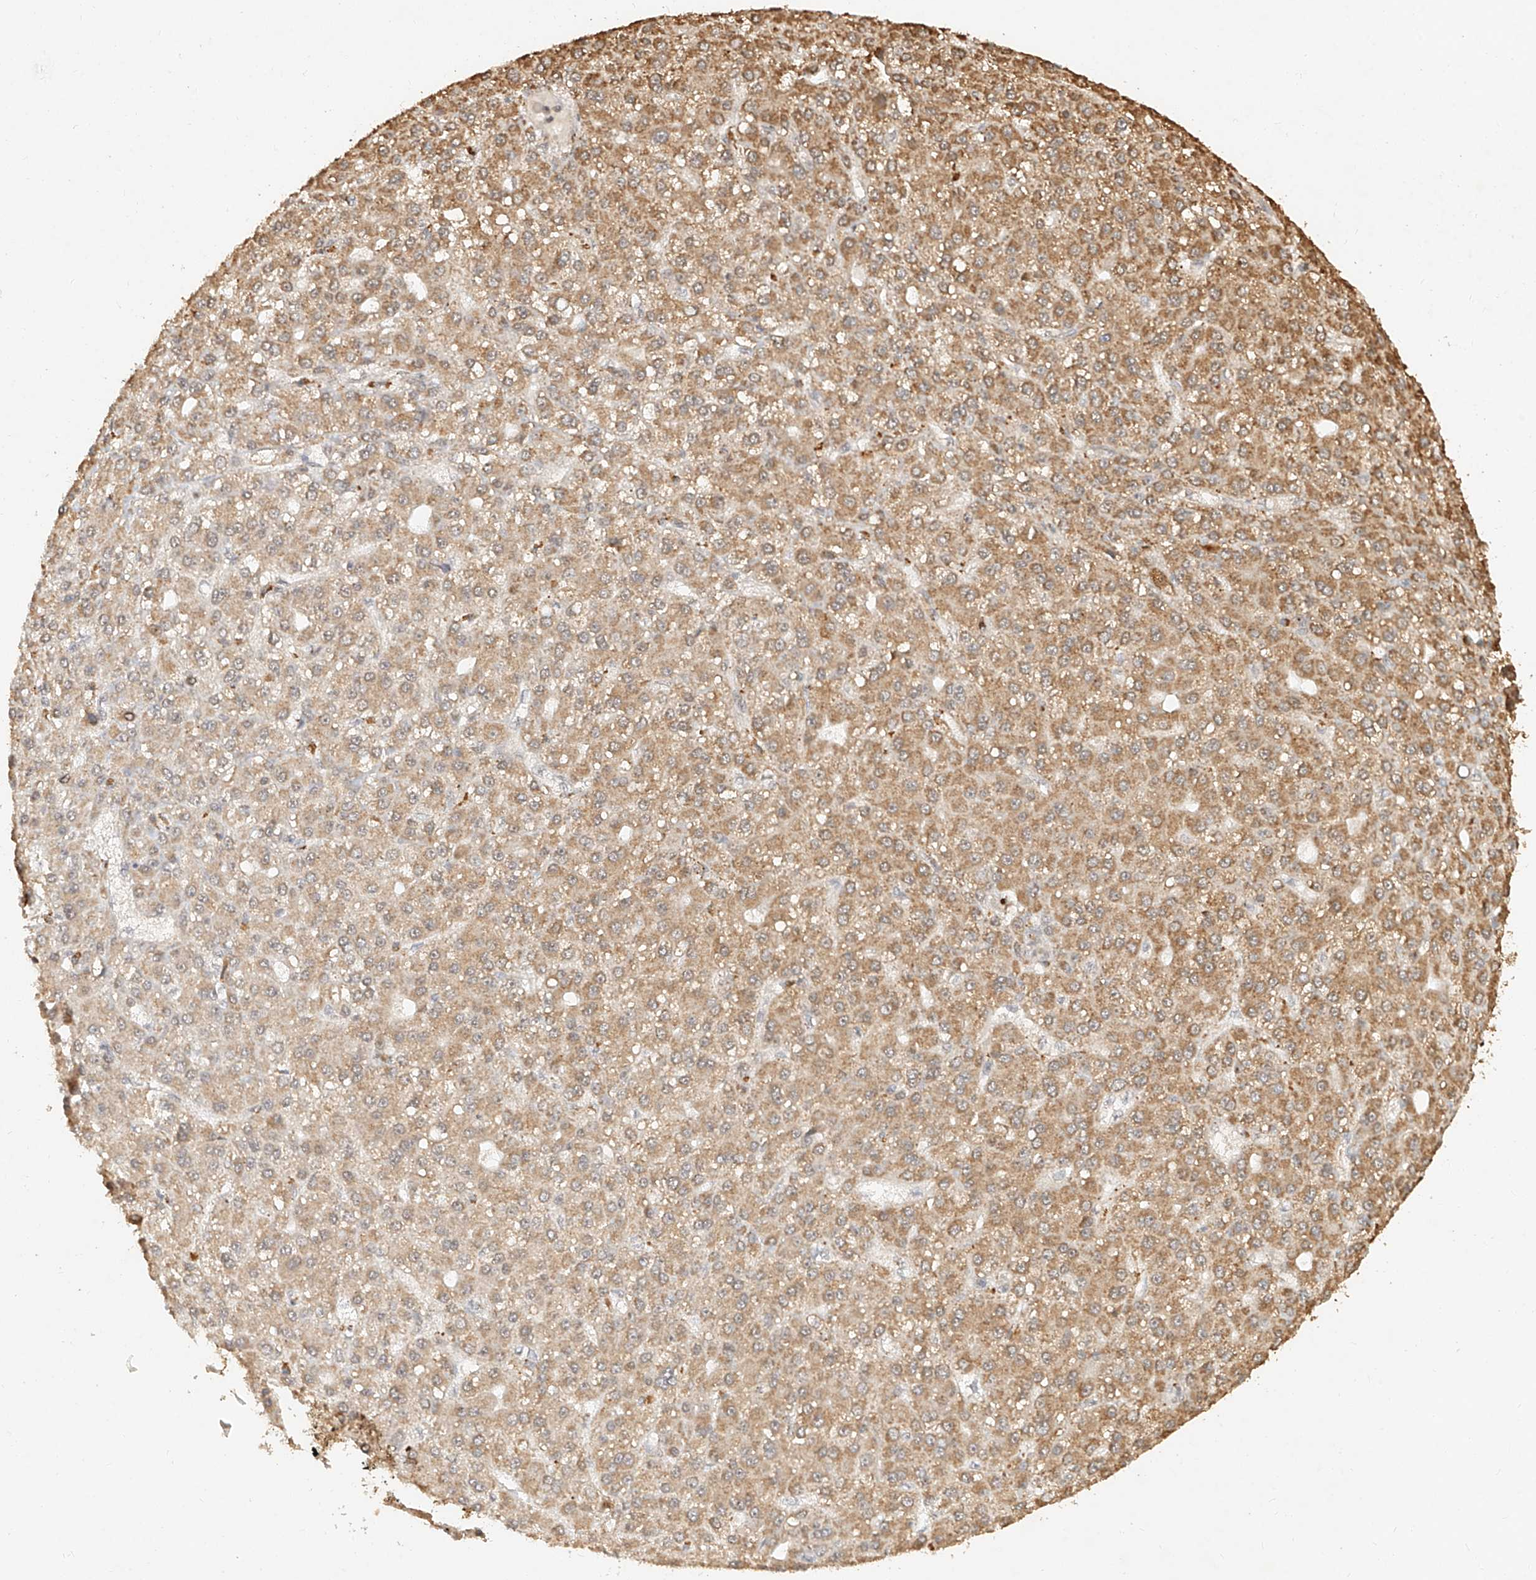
{"staining": {"intensity": "moderate", "quantity": ">75%", "location": "cytoplasmic/membranous"}, "tissue": "liver cancer", "cell_type": "Tumor cells", "image_type": "cancer", "snomed": [{"axis": "morphology", "description": "Carcinoma, Hepatocellular, NOS"}, {"axis": "topography", "description": "Liver"}], "caption": "The image displays immunohistochemical staining of liver hepatocellular carcinoma. There is moderate cytoplasmic/membranous staining is seen in approximately >75% of tumor cells. (IHC, brightfield microscopy, high magnification).", "gene": "CXorf58", "patient": {"sex": "male", "age": 67}}